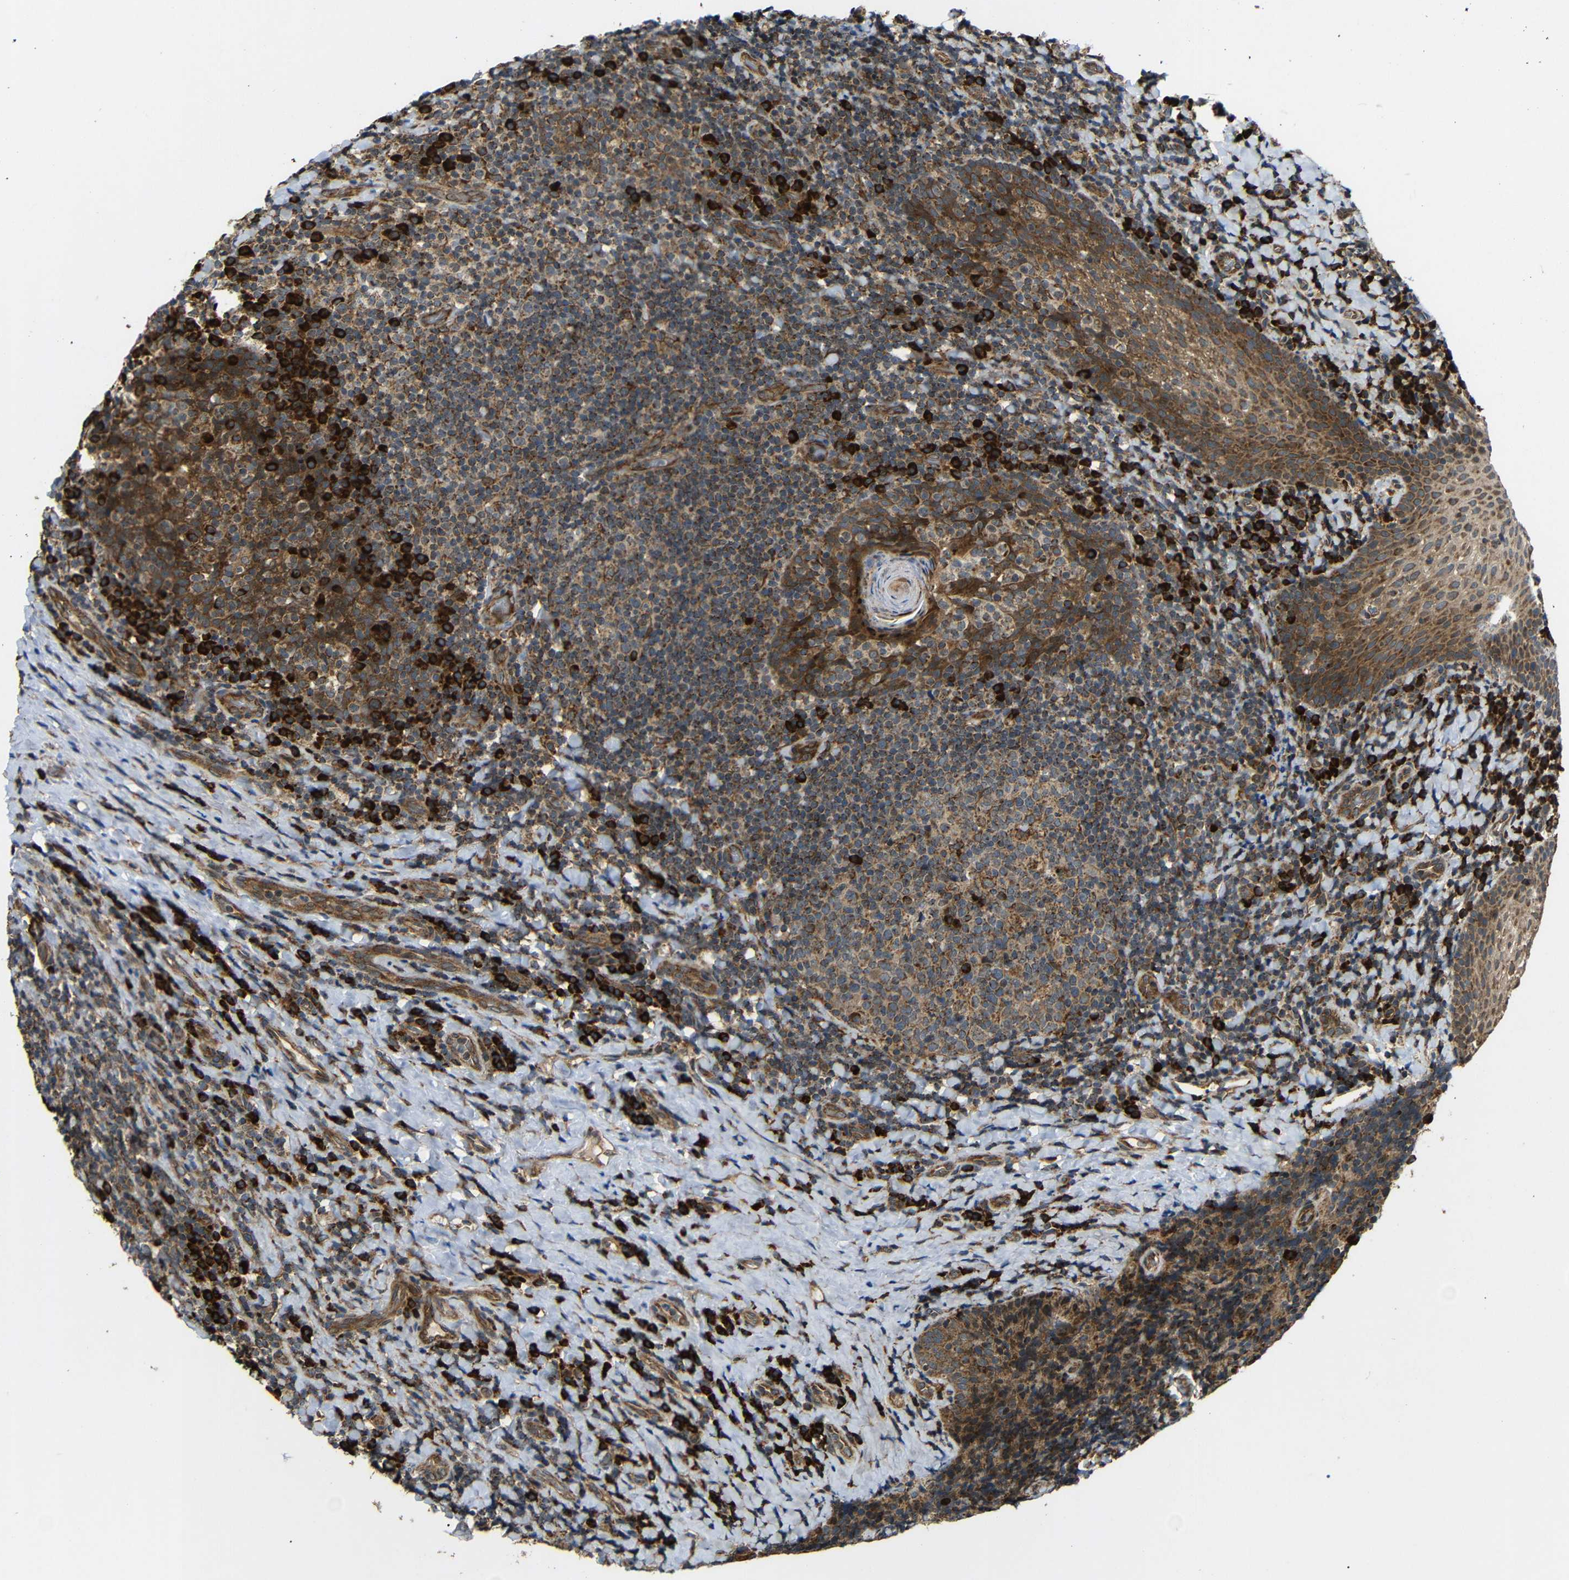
{"staining": {"intensity": "moderate", "quantity": ">75%", "location": "cytoplasmic/membranous"}, "tissue": "tonsil", "cell_type": "Germinal center cells", "image_type": "normal", "snomed": [{"axis": "morphology", "description": "Normal tissue, NOS"}, {"axis": "topography", "description": "Tonsil"}], "caption": "A micrograph showing moderate cytoplasmic/membranous staining in approximately >75% of germinal center cells in benign tonsil, as visualized by brown immunohistochemical staining.", "gene": "KANK4", "patient": {"sex": "male", "age": 17}}